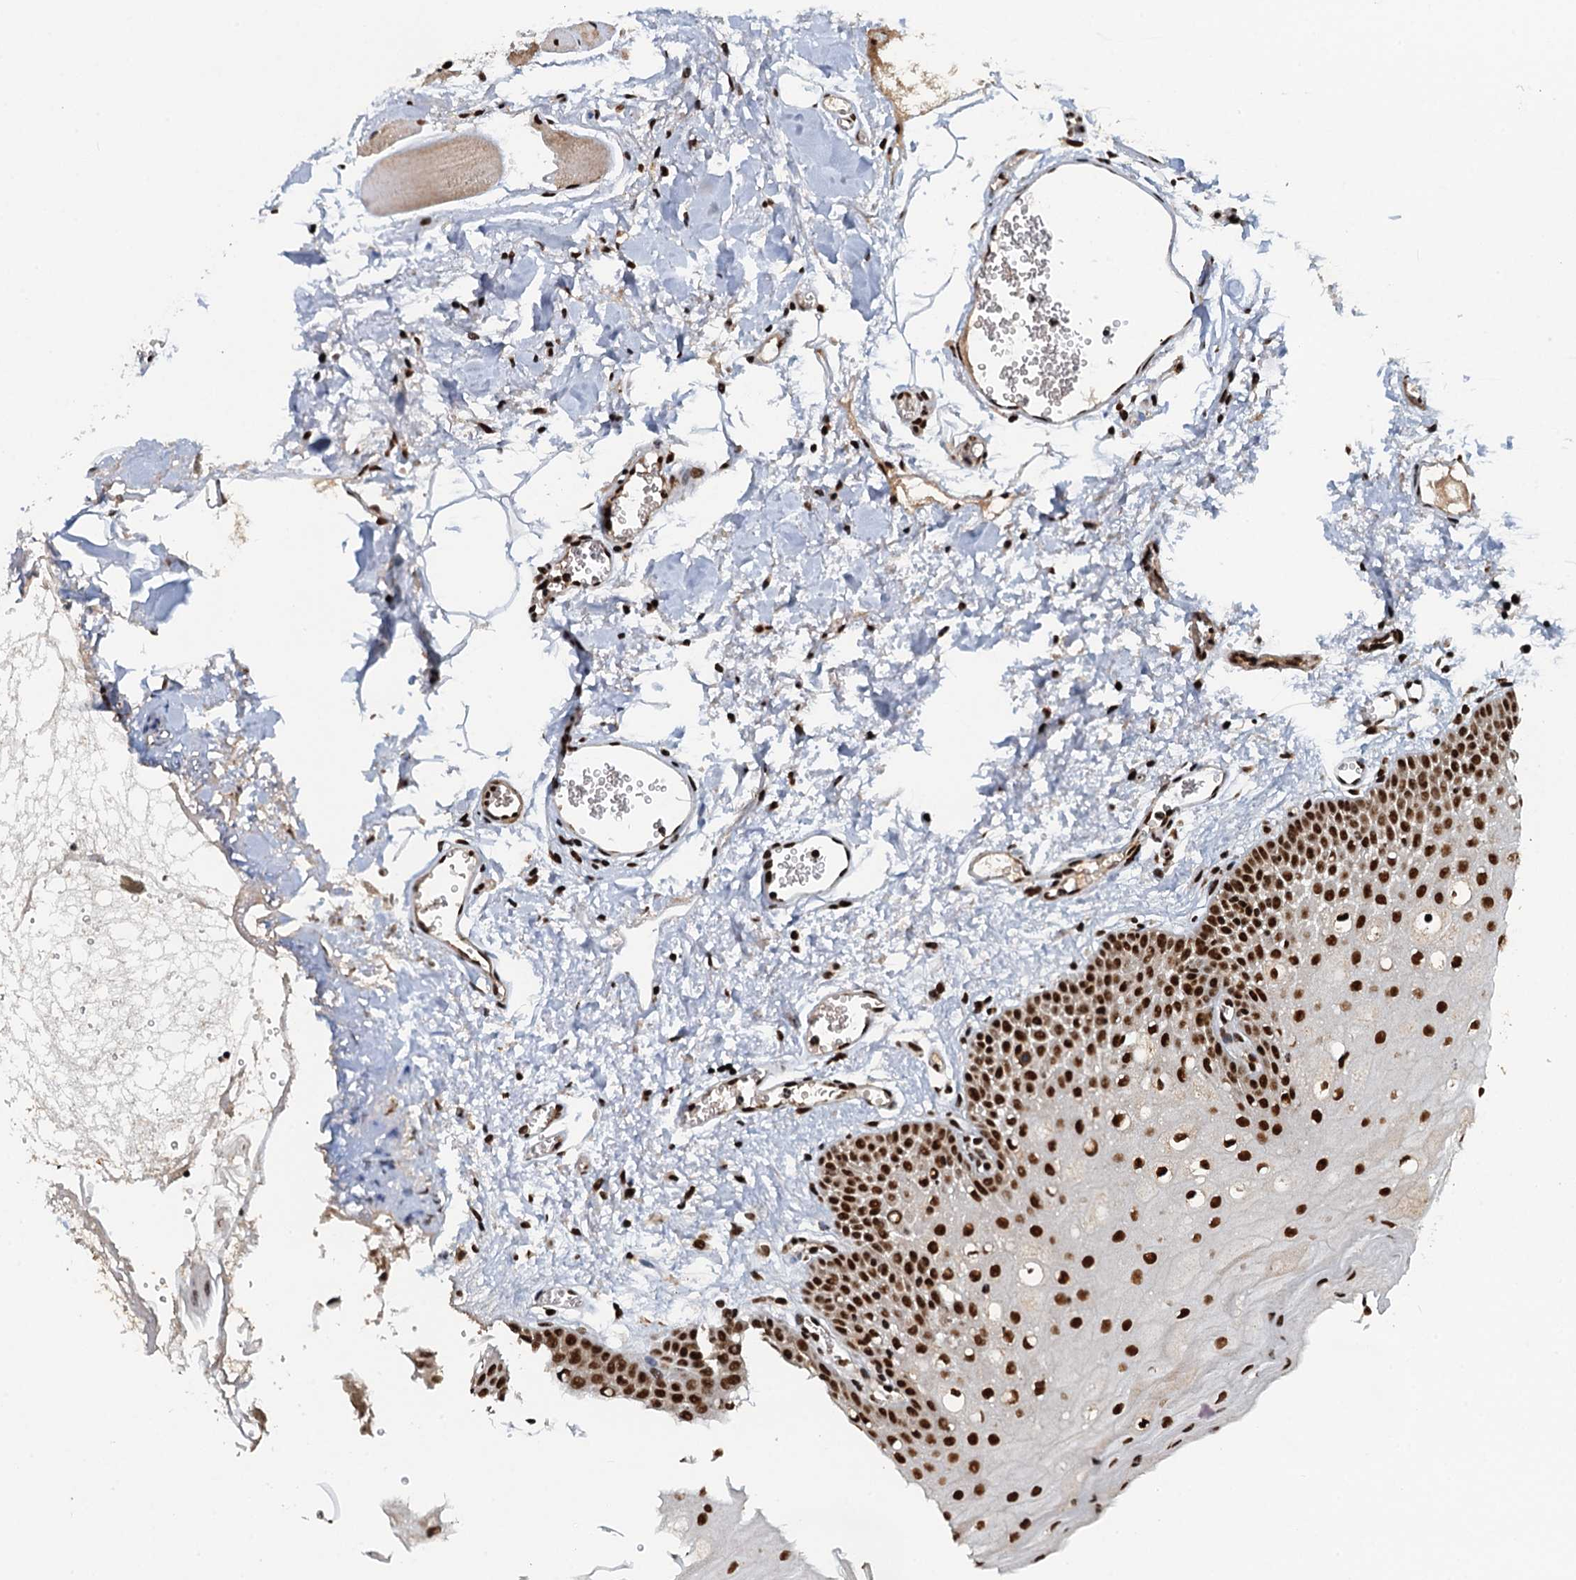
{"staining": {"intensity": "strong", "quantity": ">75%", "location": "nuclear"}, "tissue": "oral mucosa", "cell_type": "Squamous epithelial cells", "image_type": "normal", "snomed": [{"axis": "morphology", "description": "Normal tissue, NOS"}, {"axis": "topography", "description": "Oral tissue"}, {"axis": "topography", "description": "Tounge, NOS"}], "caption": "IHC of unremarkable human oral mucosa displays high levels of strong nuclear staining in about >75% of squamous epithelial cells. Using DAB (3,3'-diaminobenzidine) (brown) and hematoxylin (blue) stains, captured at high magnification using brightfield microscopy.", "gene": "ZC3H18", "patient": {"sex": "female", "age": 73}}